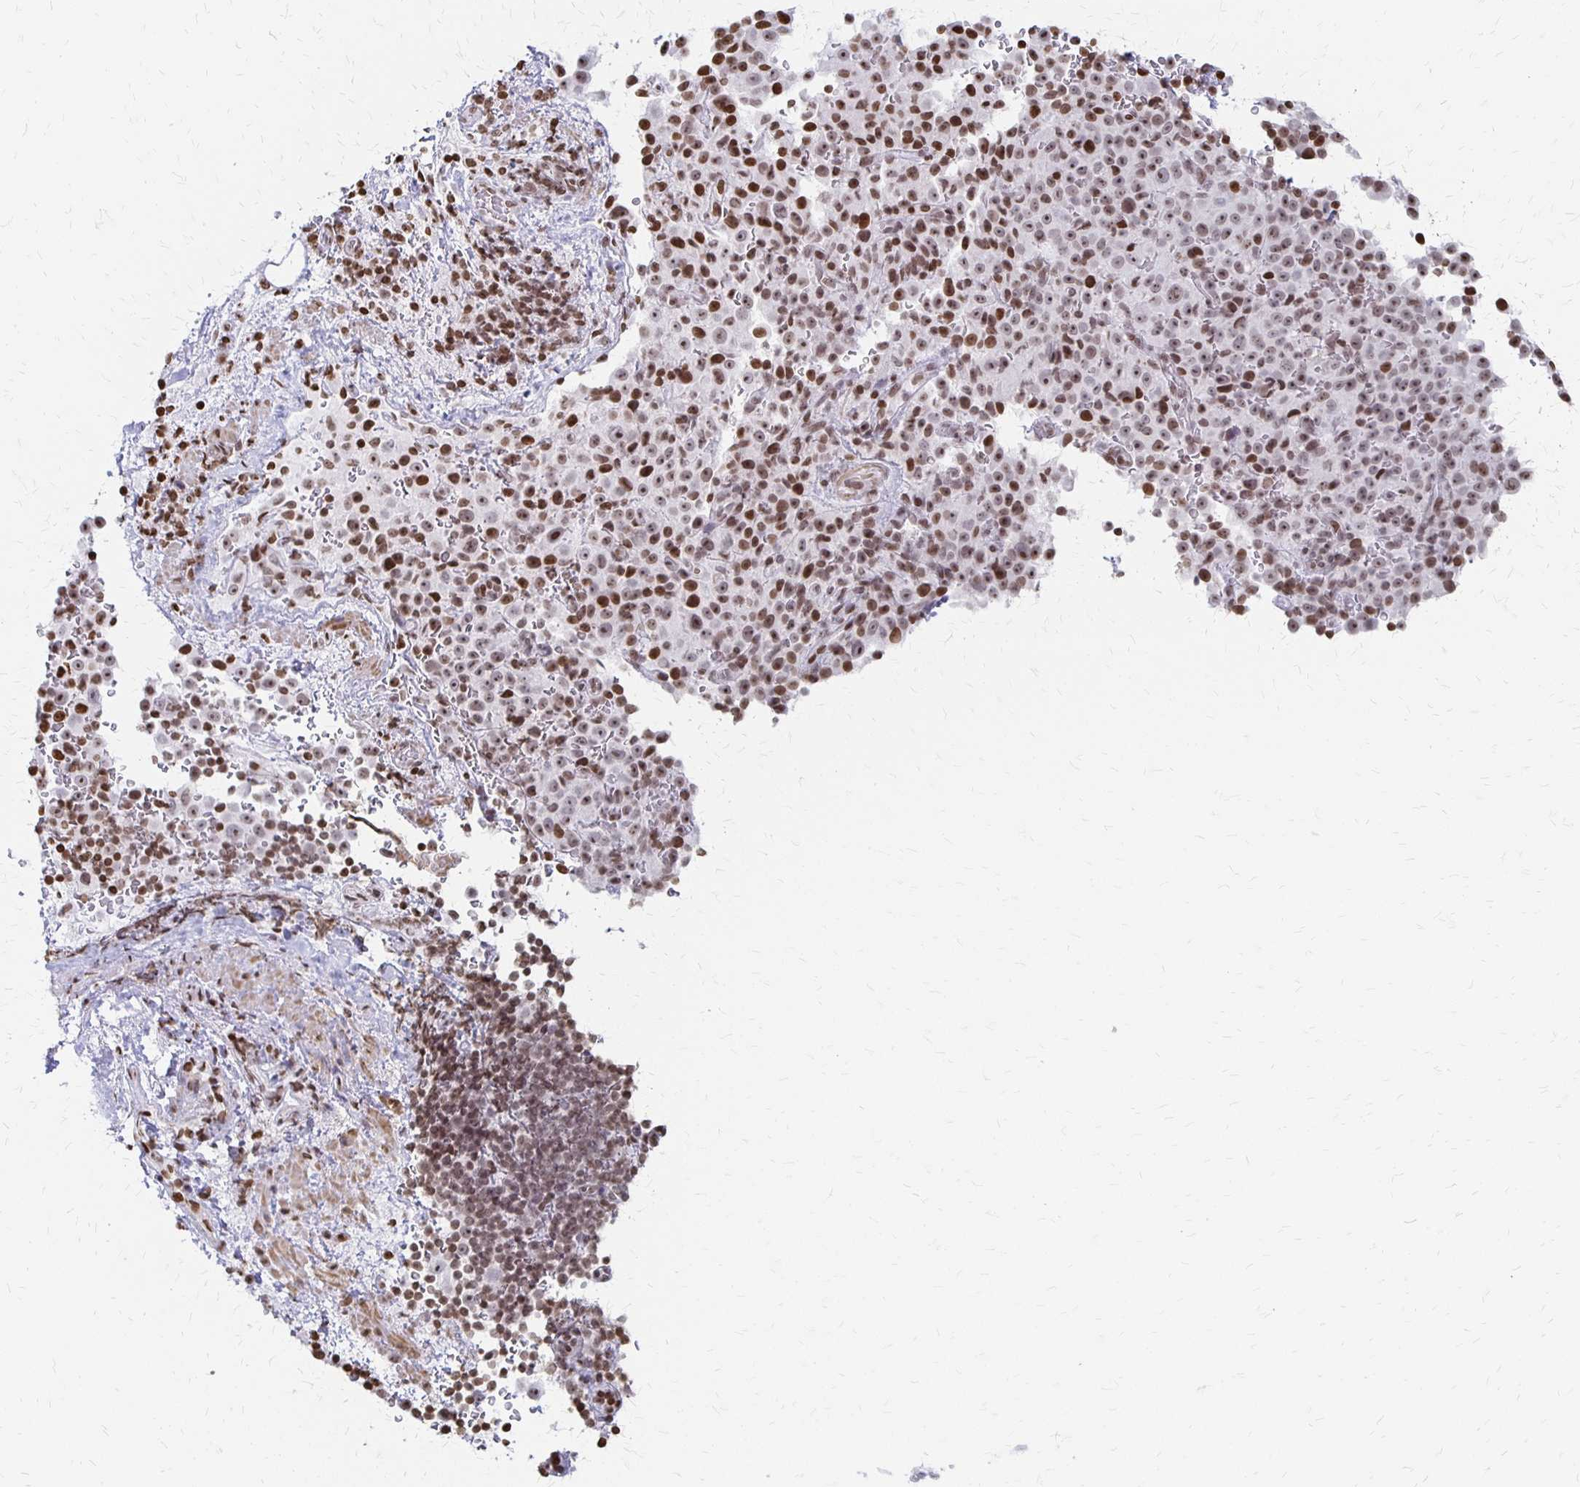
{"staining": {"intensity": "moderate", "quantity": ">75%", "location": "nuclear"}, "tissue": "melanoma", "cell_type": "Tumor cells", "image_type": "cancer", "snomed": [{"axis": "morphology", "description": "Malignant melanoma, Metastatic site"}, {"axis": "topography", "description": "Skin"}, {"axis": "topography", "description": "Lymph node"}], "caption": "Immunohistochemistry photomicrograph of human malignant melanoma (metastatic site) stained for a protein (brown), which displays medium levels of moderate nuclear staining in about >75% of tumor cells.", "gene": "ZNF280C", "patient": {"sex": "male", "age": 66}}